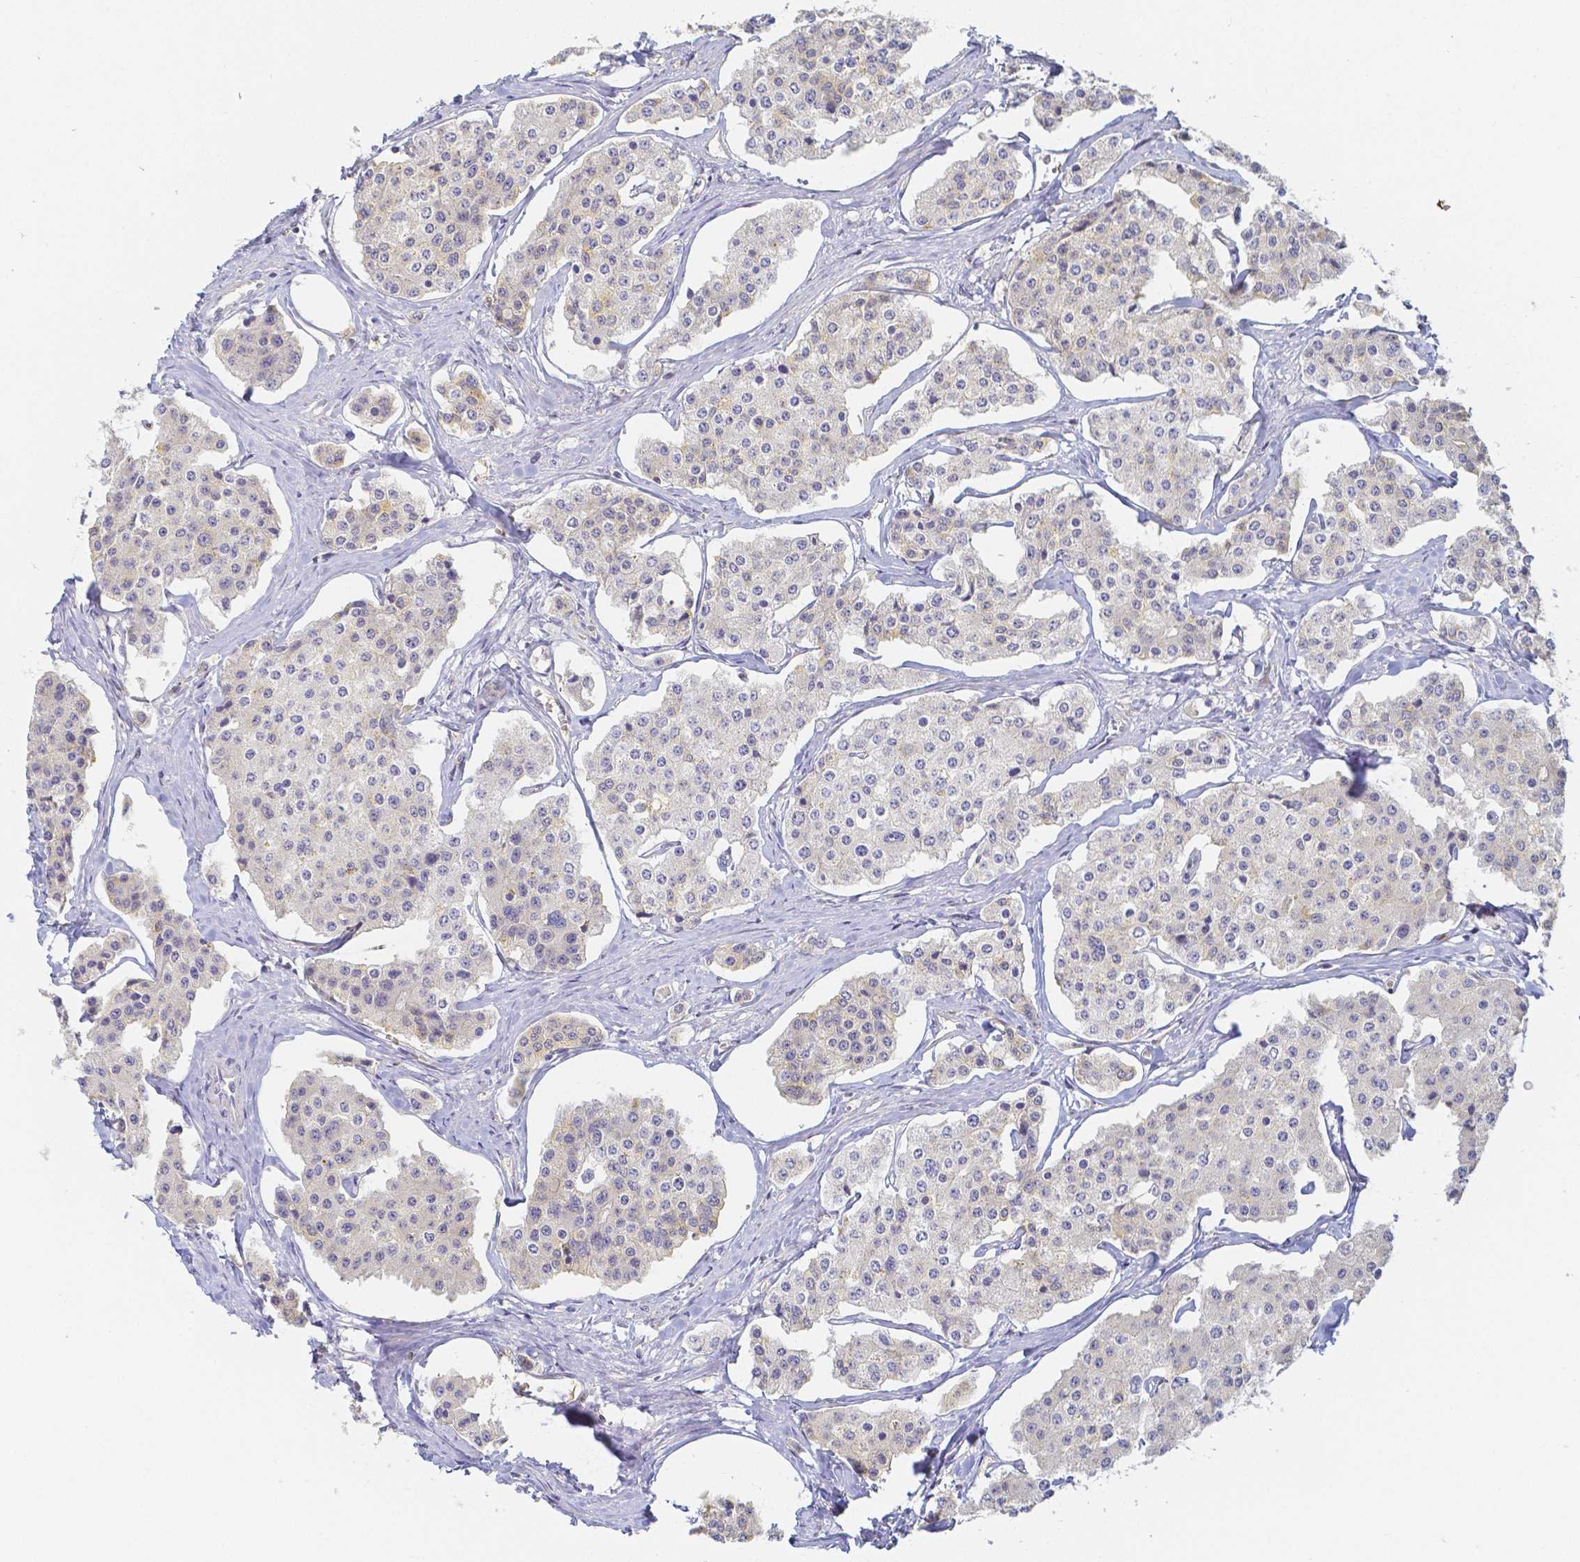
{"staining": {"intensity": "negative", "quantity": "none", "location": "none"}, "tissue": "carcinoid", "cell_type": "Tumor cells", "image_type": "cancer", "snomed": [{"axis": "morphology", "description": "Carcinoid, malignant, NOS"}, {"axis": "topography", "description": "Small intestine"}], "caption": "This is an immunohistochemistry photomicrograph of carcinoid. There is no positivity in tumor cells.", "gene": "KCNH1", "patient": {"sex": "female", "age": 65}}